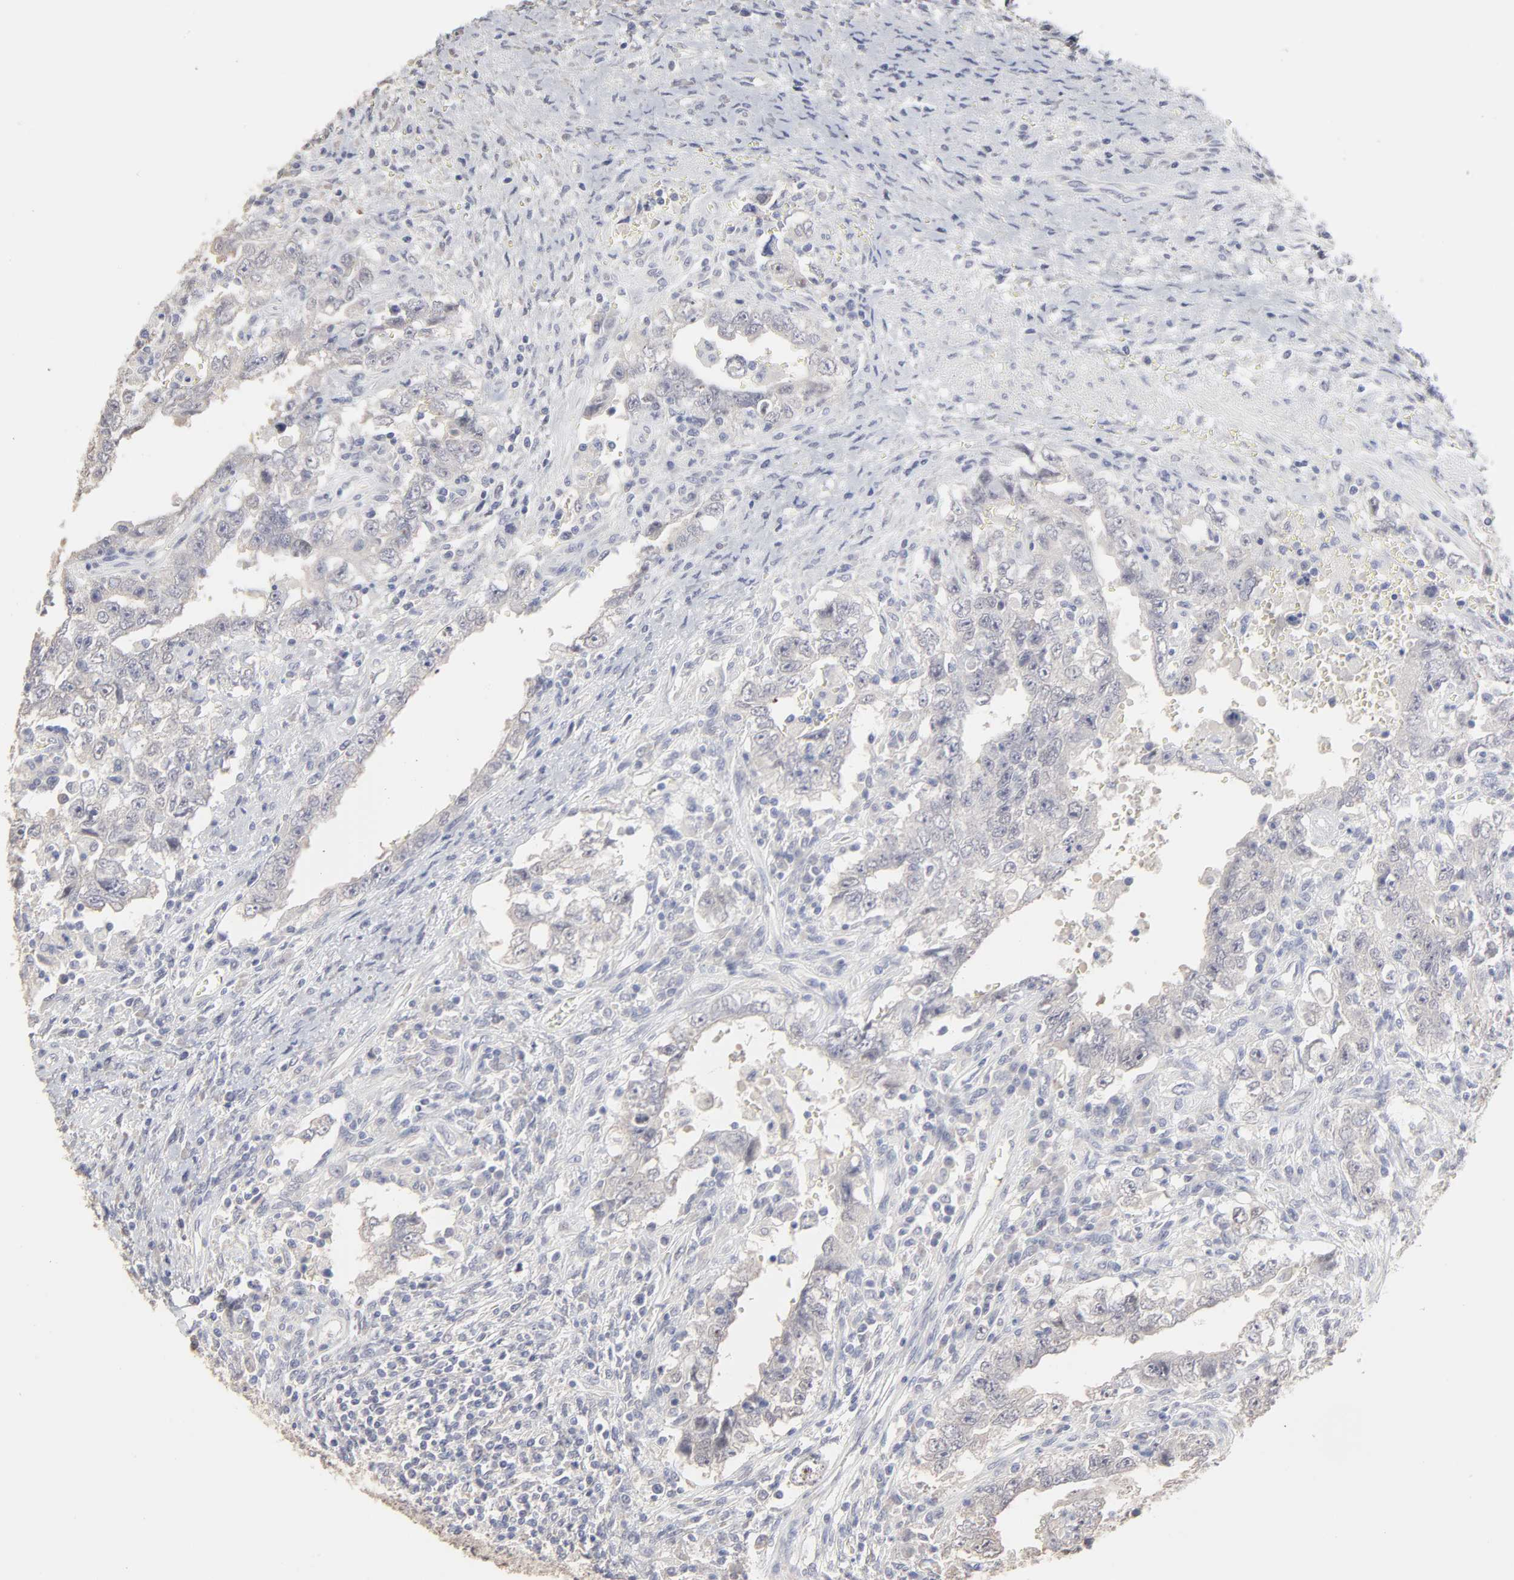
{"staining": {"intensity": "weak", "quantity": "<25%", "location": "cytoplasmic/membranous"}, "tissue": "testis cancer", "cell_type": "Tumor cells", "image_type": "cancer", "snomed": [{"axis": "morphology", "description": "Carcinoma, Embryonal, NOS"}, {"axis": "topography", "description": "Testis"}], "caption": "Testis embryonal carcinoma was stained to show a protein in brown. There is no significant positivity in tumor cells. The staining is performed using DAB brown chromogen with nuclei counter-stained in using hematoxylin.", "gene": "DNAL4", "patient": {"sex": "male", "age": 26}}